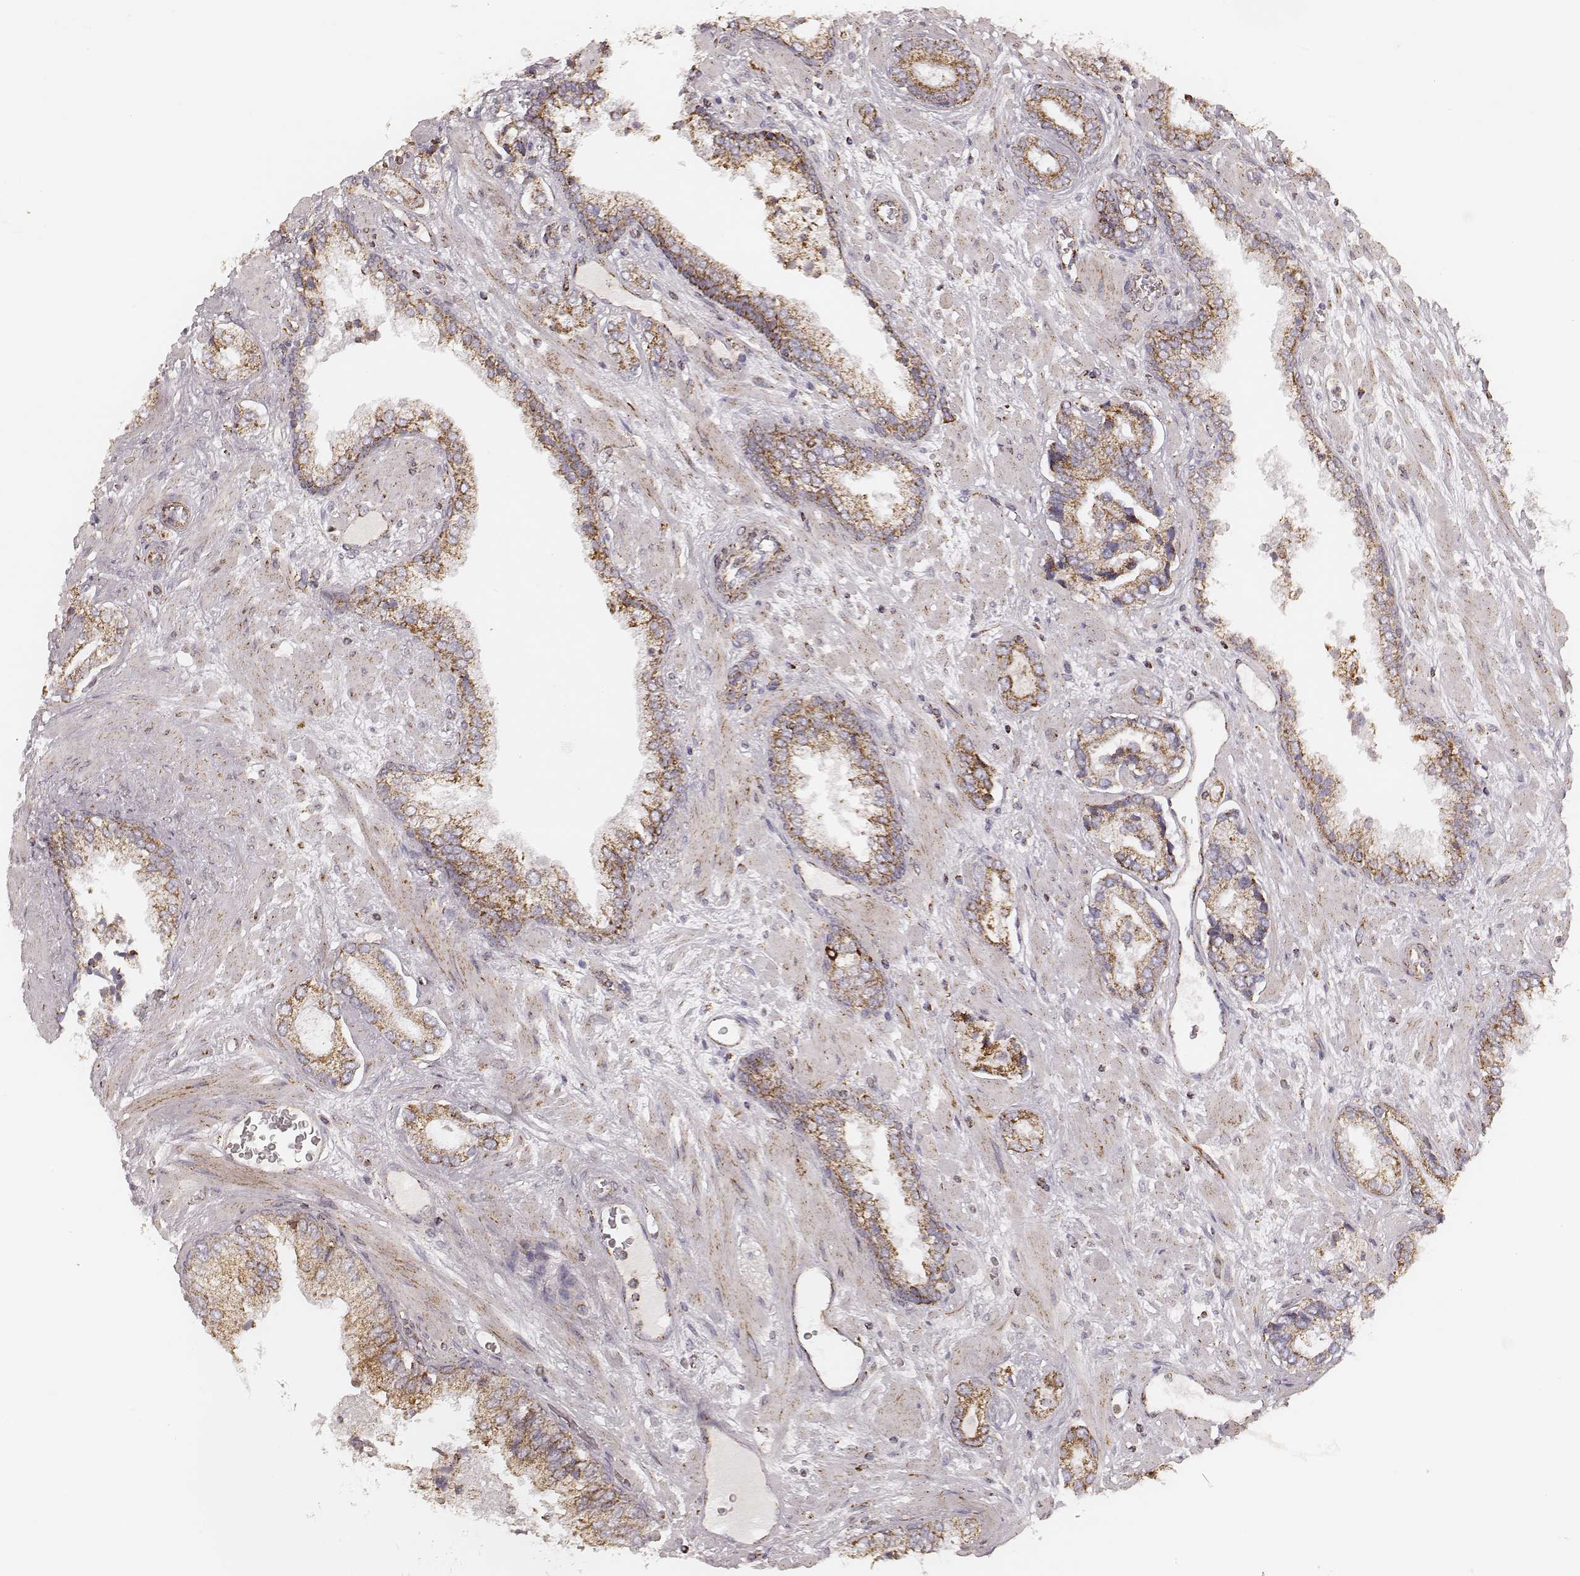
{"staining": {"intensity": "moderate", "quantity": ">75%", "location": "cytoplasmic/membranous"}, "tissue": "prostate cancer", "cell_type": "Tumor cells", "image_type": "cancer", "snomed": [{"axis": "morphology", "description": "Adenocarcinoma, Low grade"}, {"axis": "topography", "description": "Prostate"}], "caption": "Protein staining reveals moderate cytoplasmic/membranous expression in approximately >75% of tumor cells in prostate cancer. (Brightfield microscopy of DAB IHC at high magnification).", "gene": "CS", "patient": {"sex": "male", "age": 61}}